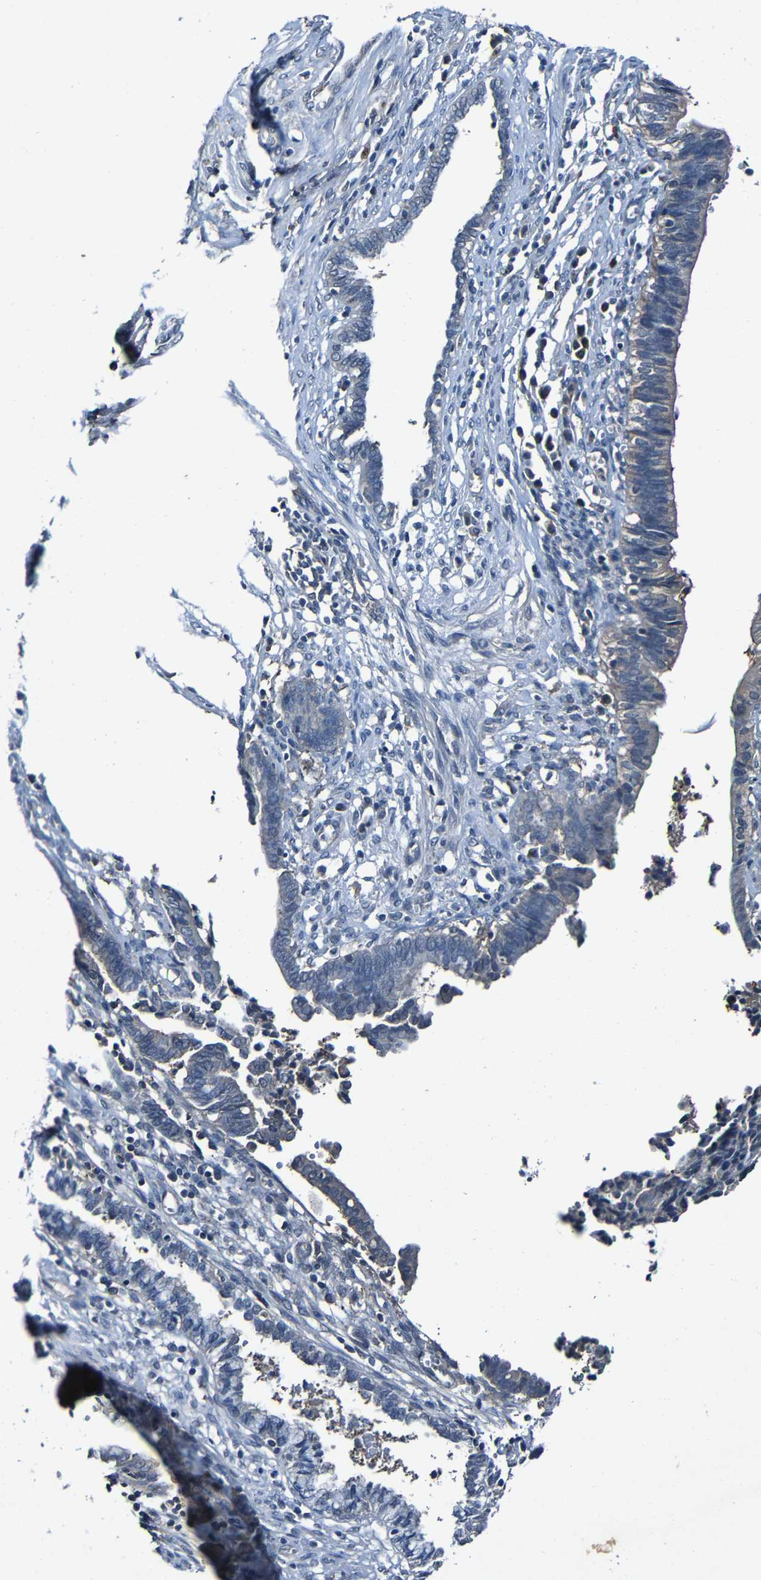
{"staining": {"intensity": "negative", "quantity": "none", "location": "none"}, "tissue": "cervical cancer", "cell_type": "Tumor cells", "image_type": "cancer", "snomed": [{"axis": "morphology", "description": "Adenocarcinoma, NOS"}, {"axis": "topography", "description": "Cervix"}], "caption": "Immunohistochemistry (IHC) of human cervical adenocarcinoma displays no staining in tumor cells.", "gene": "LRRC70", "patient": {"sex": "female", "age": 44}}